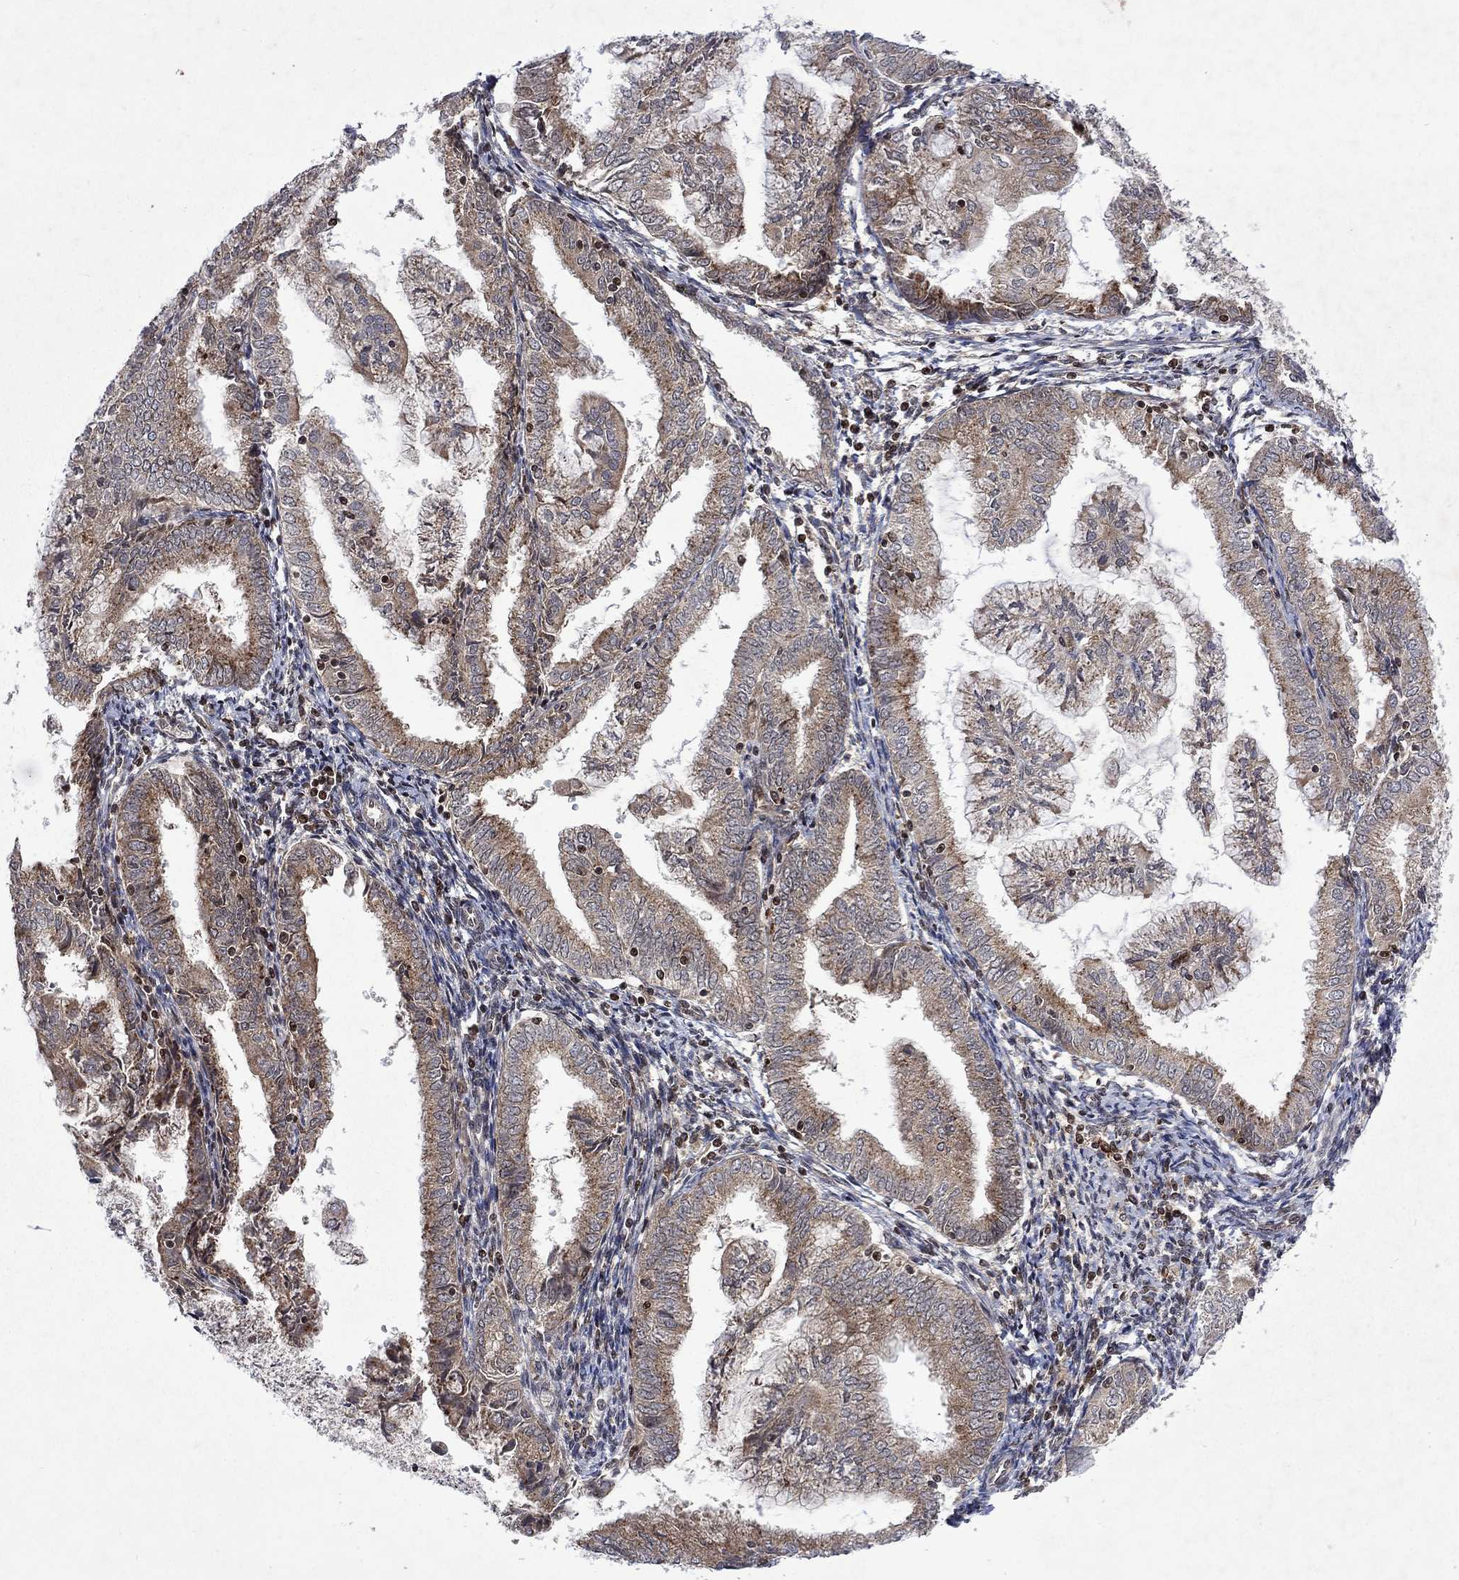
{"staining": {"intensity": "moderate", "quantity": ">75%", "location": "cytoplasmic/membranous"}, "tissue": "endometrial cancer", "cell_type": "Tumor cells", "image_type": "cancer", "snomed": [{"axis": "morphology", "description": "Adenocarcinoma, NOS"}, {"axis": "topography", "description": "Endometrium"}], "caption": "Immunohistochemical staining of endometrial cancer reveals moderate cytoplasmic/membranous protein staining in approximately >75% of tumor cells.", "gene": "TMEM33", "patient": {"sex": "female", "age": 56}}